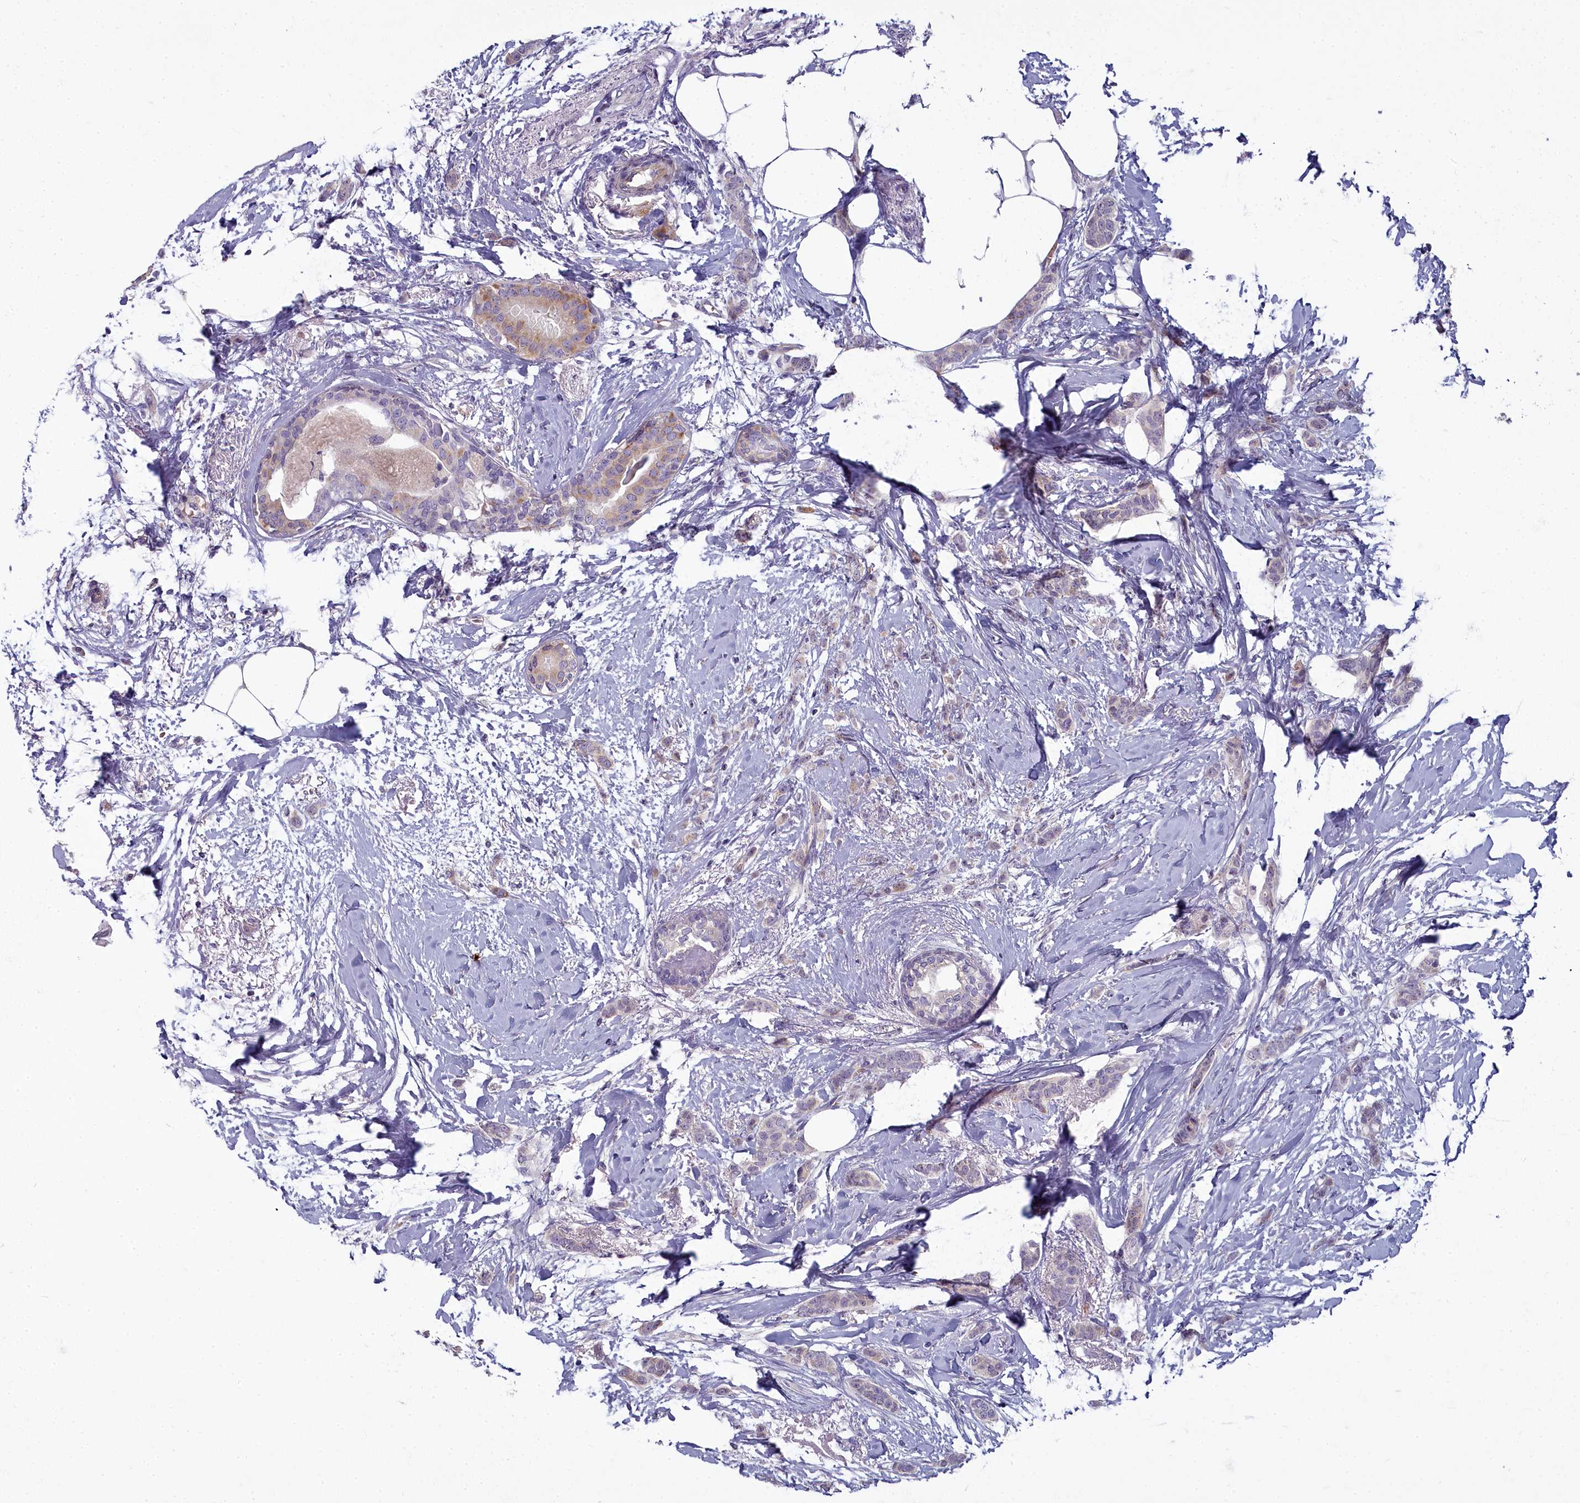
{"staining": {"intensity": "weak", "quantity": "<25%", "location": "cytoplasmic/membranous"}, "tissue": "breast cancer", "cell_type": "Tumor cells", "image_type": "cancer", "snomed": [{"axis": "morphology", "description": "Duct carcinoma"}, {"axis": "topography", "description": "Breast"}], "caption": "Protein analysis of infiltrating ductal carcinoma (breast) exhibits no significant expression in tumor cells.", "gene": "ARL15", "patient": {"sex": "female", "age": 72}}